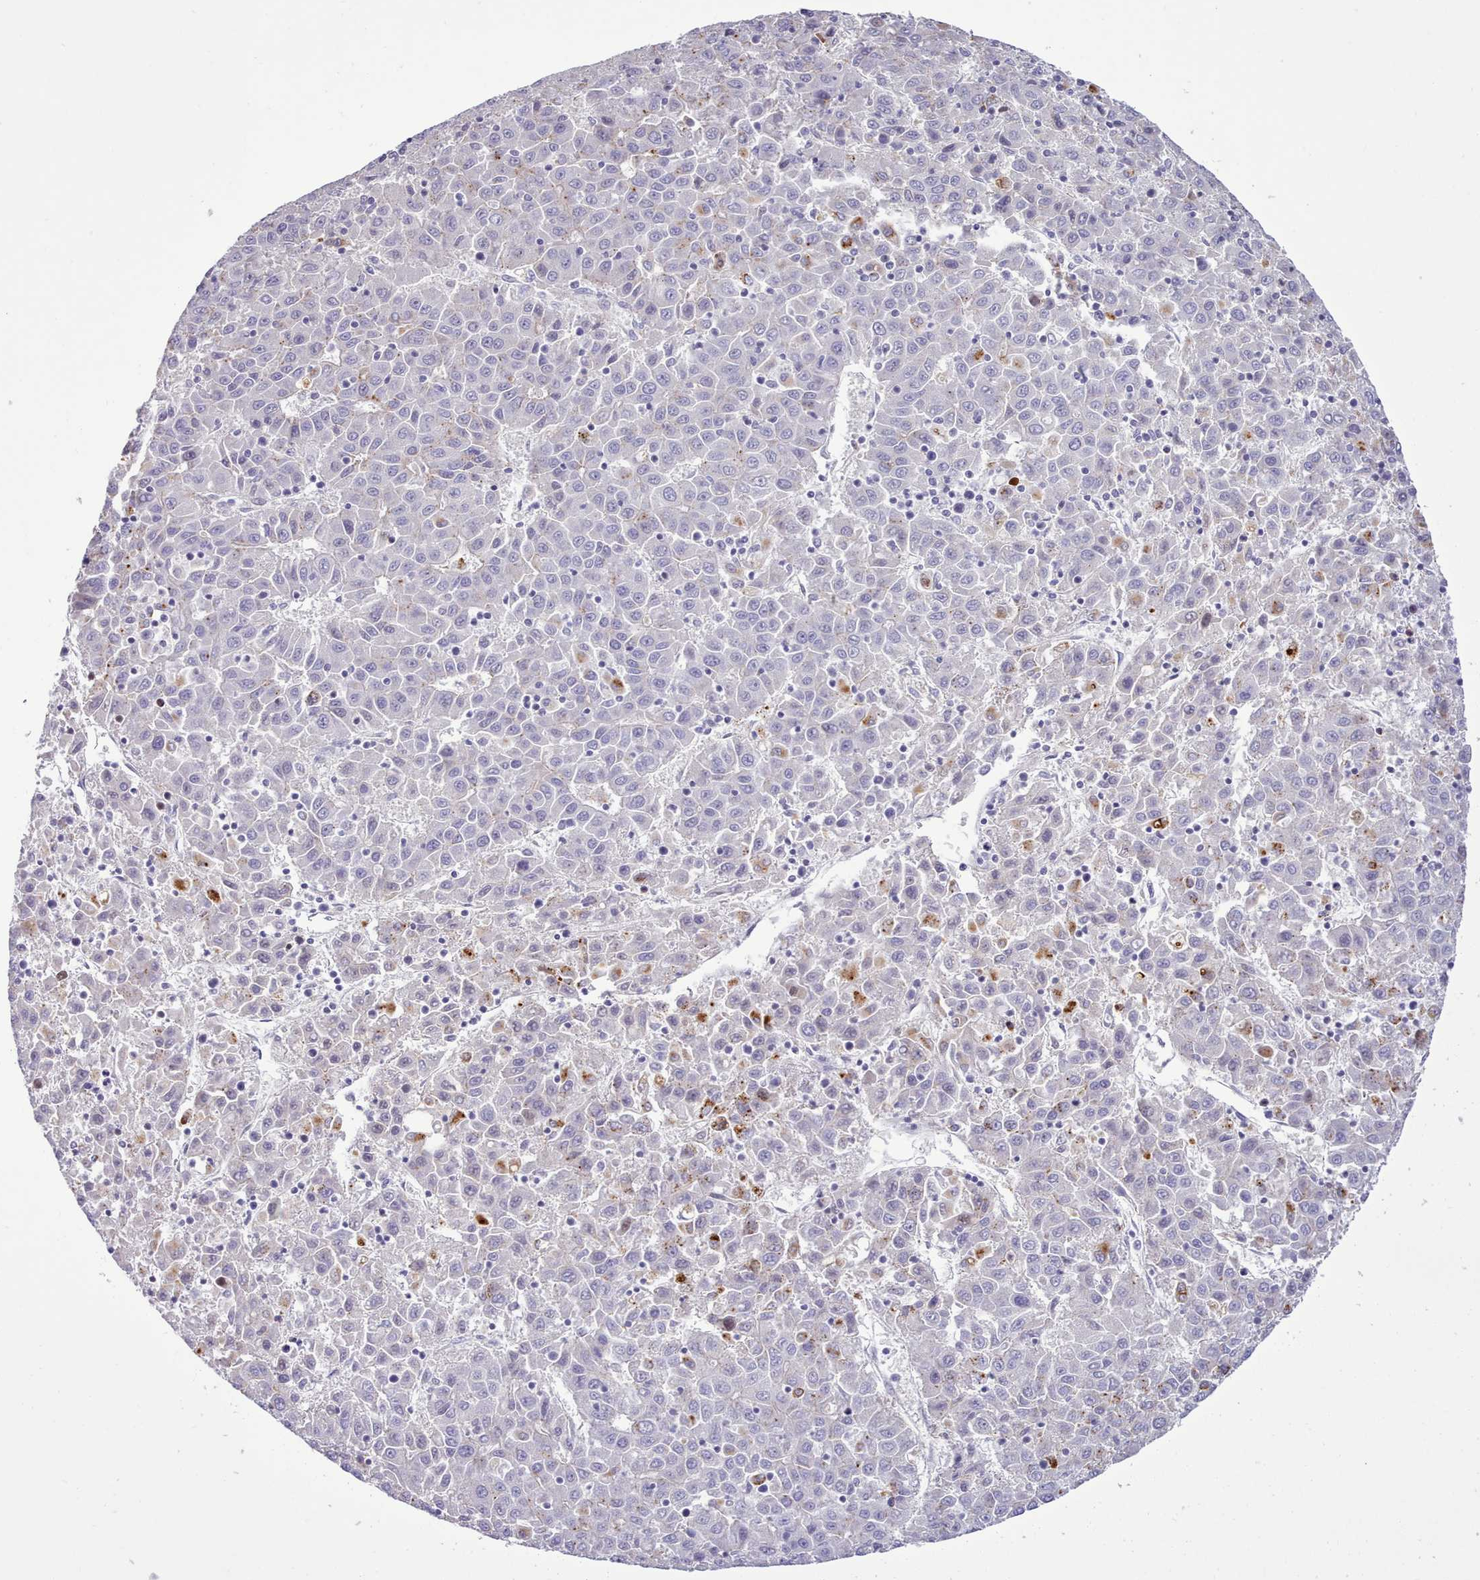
{"staining": {"intensity": "moderate", "quantity": "<25%", "location": "cytoplasmic/membranous"}, "tissue": "liver cancer", "cell_type": "Tumor cells", "image_type": "cancer", "snomed": [{"axis": "morphology", "description": "Carcinoma, Hepatocellular, NOS"}, {"axis": "topography", "description": "Liver"}], "caption": "Immunohistochemical staining of liver cancer reveals moderate cytoplasmic/membranous protein staining in about <25% of tumor cells. The protein is shown in brown color, while the nuclei are stained blue.", "gene": "SRD5A1", "patient": {"sex": "female", "age": 53}}